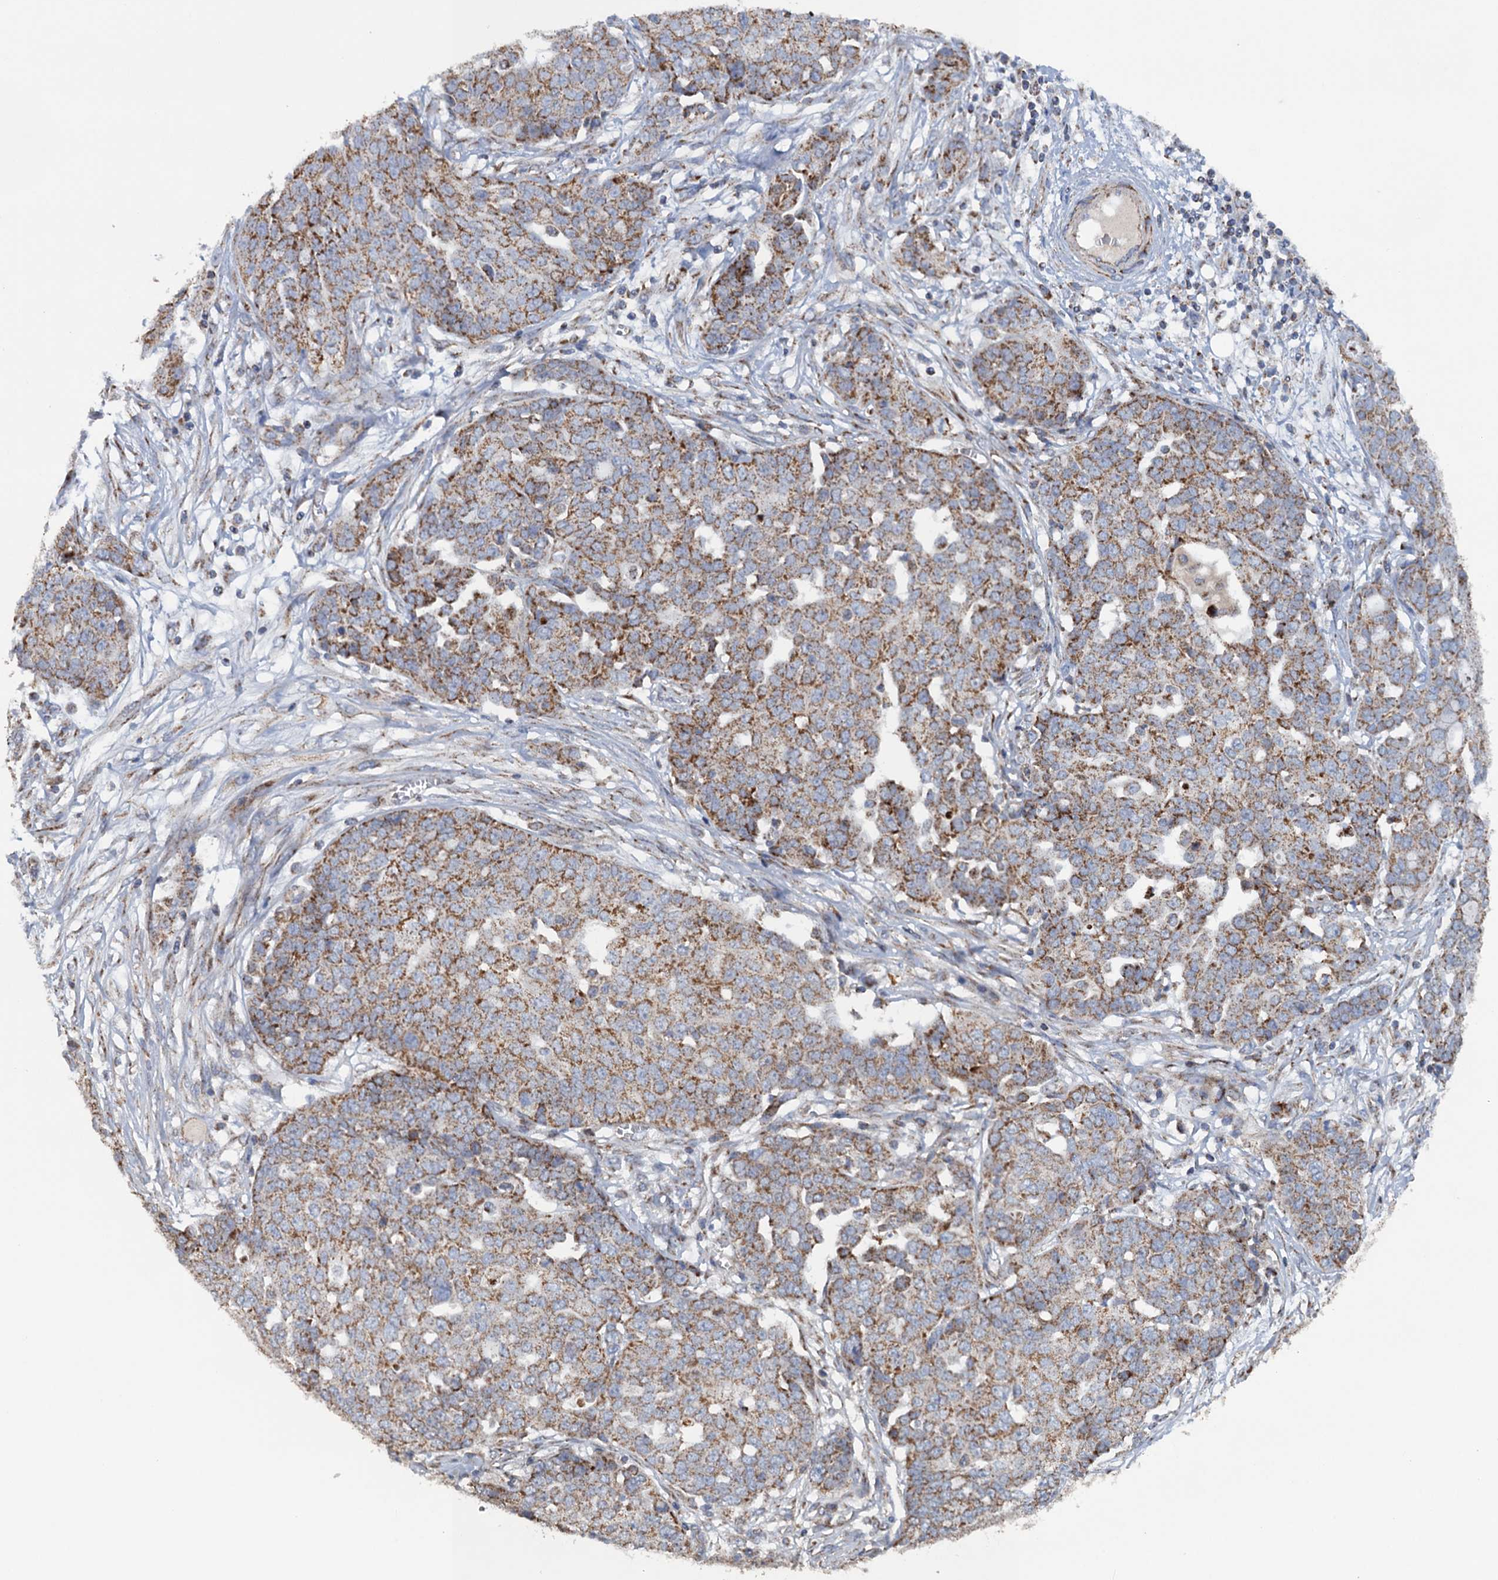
{"staining": {"intensity": "moderate", "quantity": ">75%", "location": "cytoplasmic/membranous"}, "tissue": "ovarian cancer", "cell_type": "Tumor cells", "image_type": "cancer", "snomed": [{"axis": "morphology", "description": "Cystadenocarcinoma, serous, NOS"}, {"axis": "topography", "description": "Soft tissue"}, {"axis": "topography", "description": "Ovary"}], "caption": "Immunohistochemical staining of ovarian cancer exhibits moderate cytoplasmic/membranous protein positivity in approximately >75% of tumor cells.", "gene": "GTPBP3", "patient": {"sex": "female", "age": 57}}